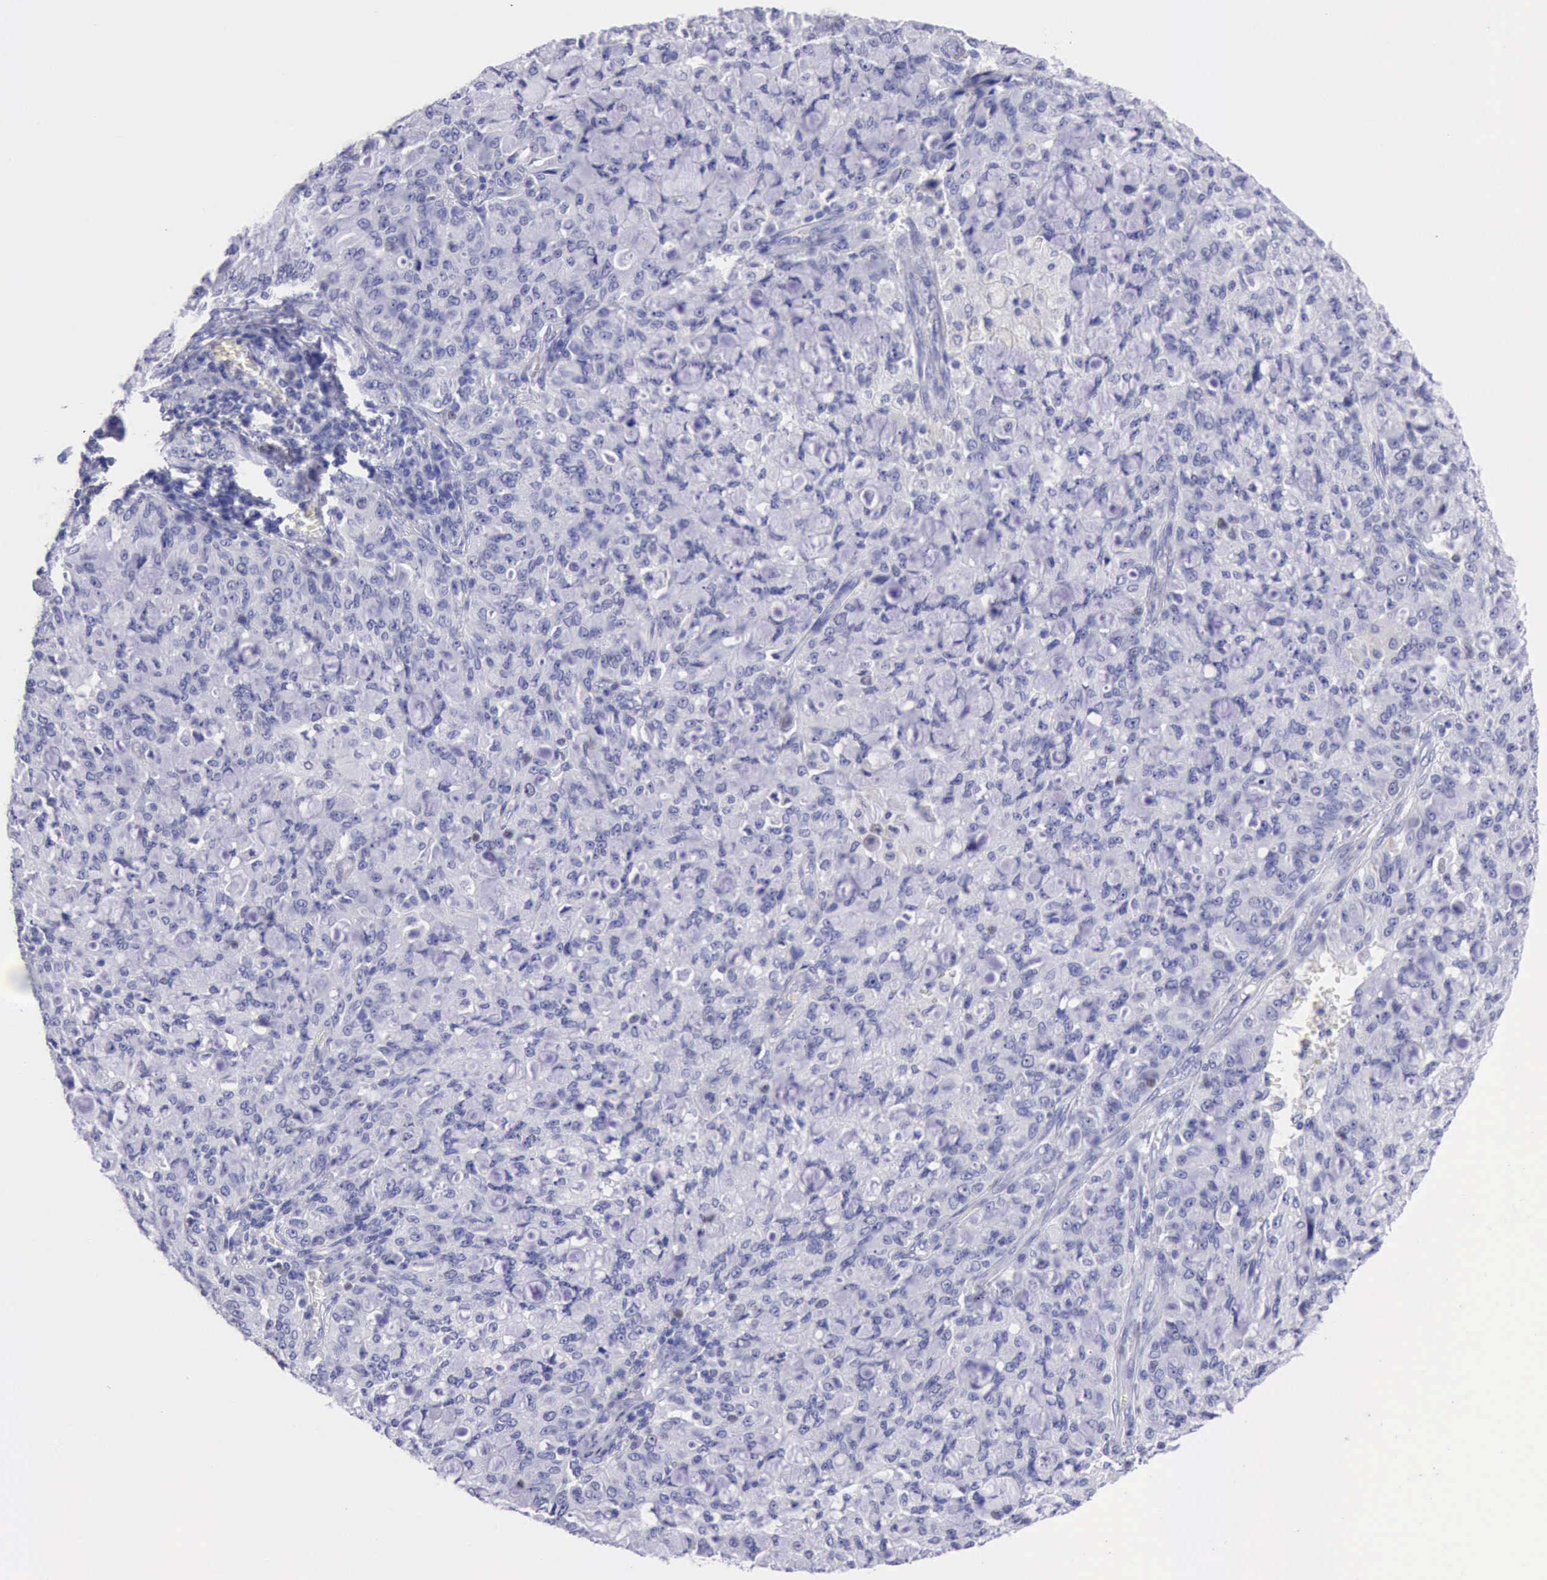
{"staining": {"intensity": "negative", "quantity": "none", "location": "none"}, "tissue": "lung cancer", "cell_type": "Tumor cells", "image_type": "cancer", "snomed": [{"axis": "morphology", "description": "Adenocarcinoma, NOS"}, {"axis": "topography", "description": "Lung"}], "caption": "Immunohistochemistry (IHC) histopathology image of neoplastic tissue: lung adenocarcinoma stained with DAB demonstrates no significant protein expression in tumor cells.", "gene": "MCM2", "patient": {"sex": "female", "age": 44}}